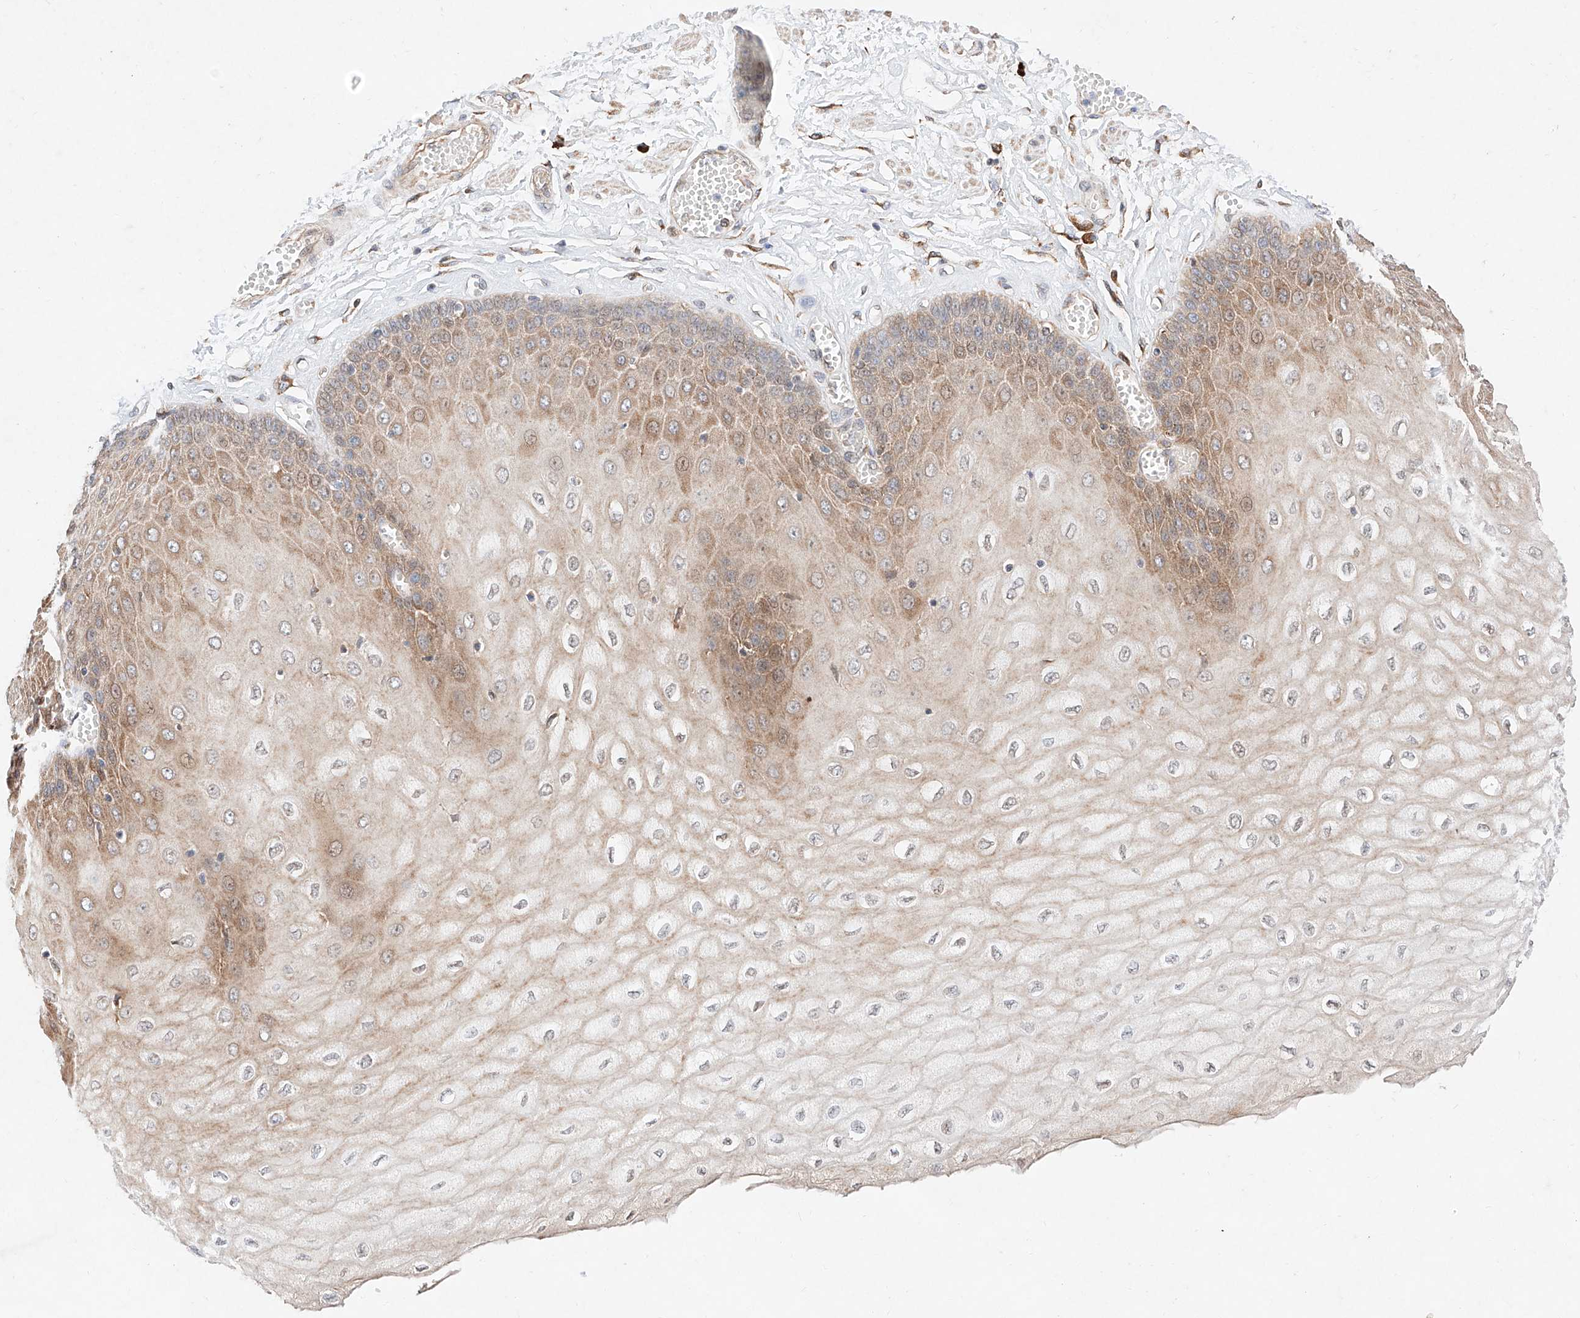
{"staining": {"intensity": "moderate", "quantity": "25%-75%", "location": "cytoplasmic/membranous"}, "tissue": "esophagus", "cell_type": "Squamous epithelial cells", "image_type": "normal", "snomed": [{"axis": "morphology", "description": "Normal tissue, NOS"}, {"axis": "topography", "description": "Esophagus"}], "caption": "This is a photomicrograph of IHC staining of benign esophagus, which shows moderate expression in the cytoplasmic/membranous of squamous epithelial cells.", "gene": "ATP9B", "patient": {"sex": "male", "age": 60}}